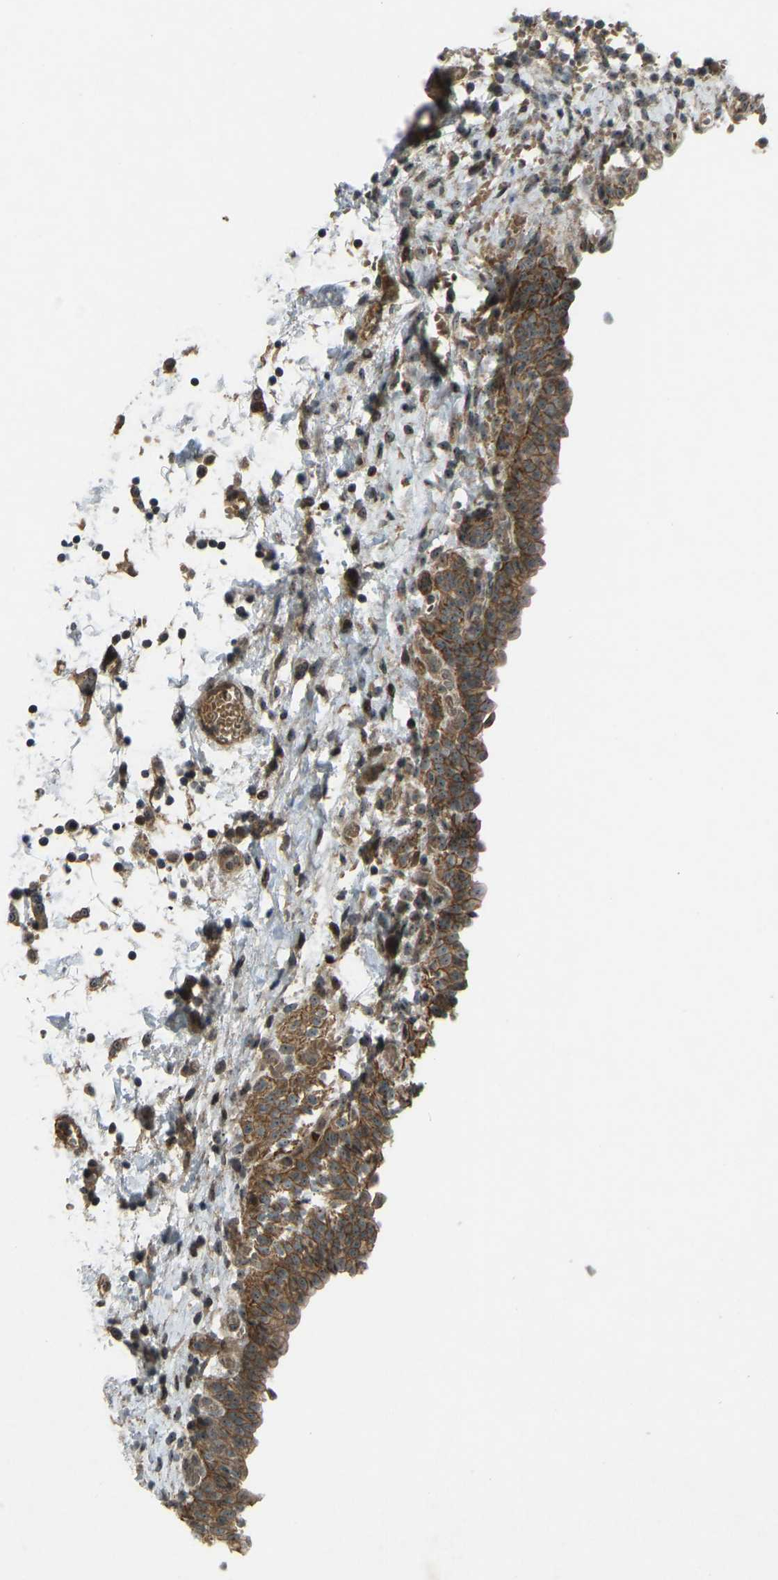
{"staining": {"intensity": "moderate", "quantity": ">75%", "location": "cytoplasmic/membranous,nuclear"}, "tissue": "urinary bladder", "cell_type": "Urothelial cells", "image_type": "normal", "snomed": [{"axis": "morphology", "description": "Normal tissue, NOS"}, {"axis": "topography", "description": "Urinary bladder"}], "caption": "Brown immunohistochemical staining in benign urinary bladder shows moderate cytoplasmic/membranous,nuclear staining in approximately >75% of urothelial cells.", "gene": "SVOPL", "patient": {"sex": "male", "age": 55}}